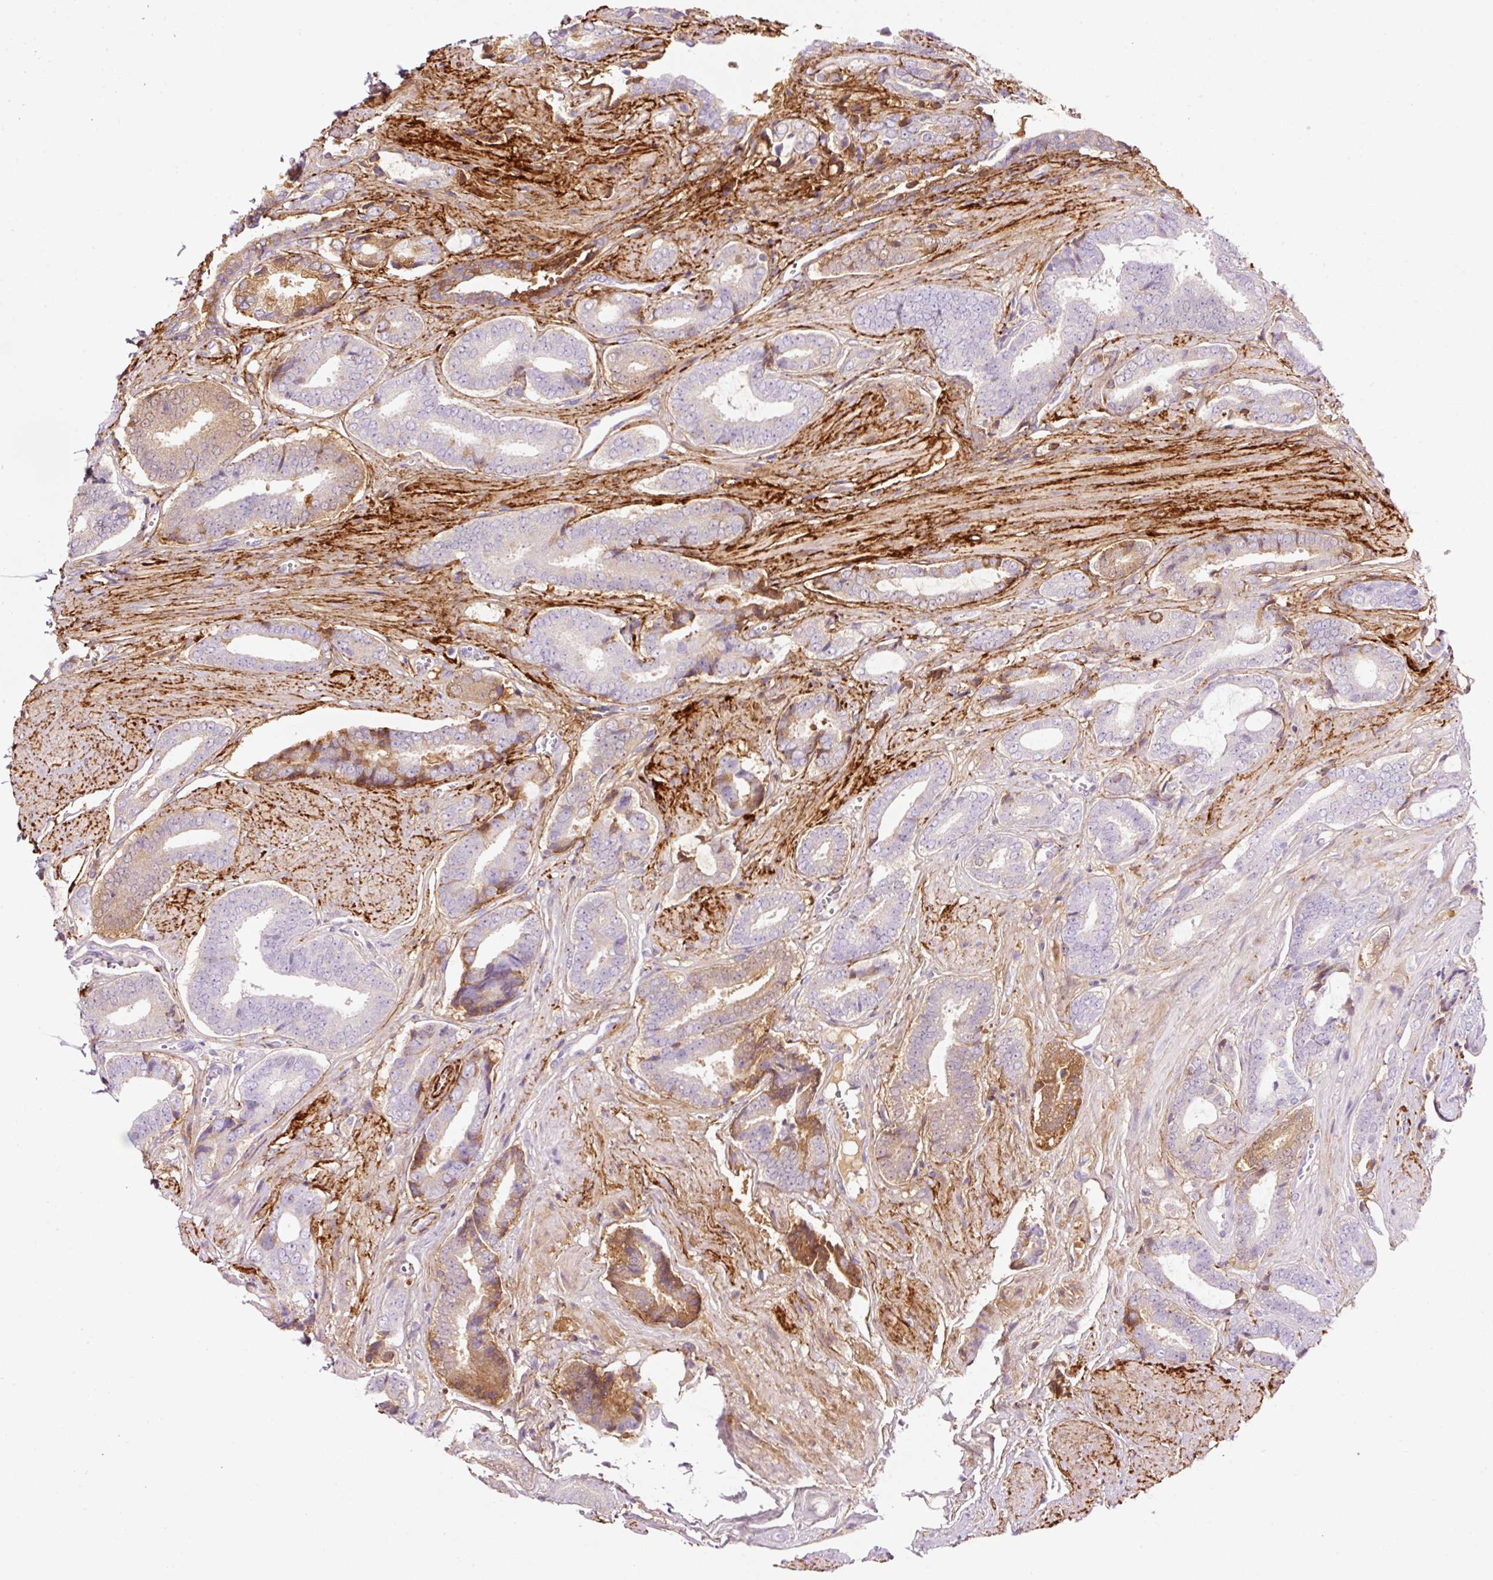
{"staining": {"intensity": "moderate", "quantity": "<25%", "location": "cytoplasmic/membranous"}, "tissue": "prostate cancer", "cell_type": "Tumor cells", "image_type": "cancer", "snomed": [{"axis": "morphology", "description": "Adenocarcinoma, NOS"}, {"axis": "topography", "description": "Prostate and seminal vesicle, NOS"}], "caption": "Human prostate adenocarcinoma stained for a protein (brown) displays moderate cytoplasmic/membranous positive positivity in approximately <25% of tumor cells.", "gene": "MFAP4", "patient": {"sex": "male", "age": 76}}